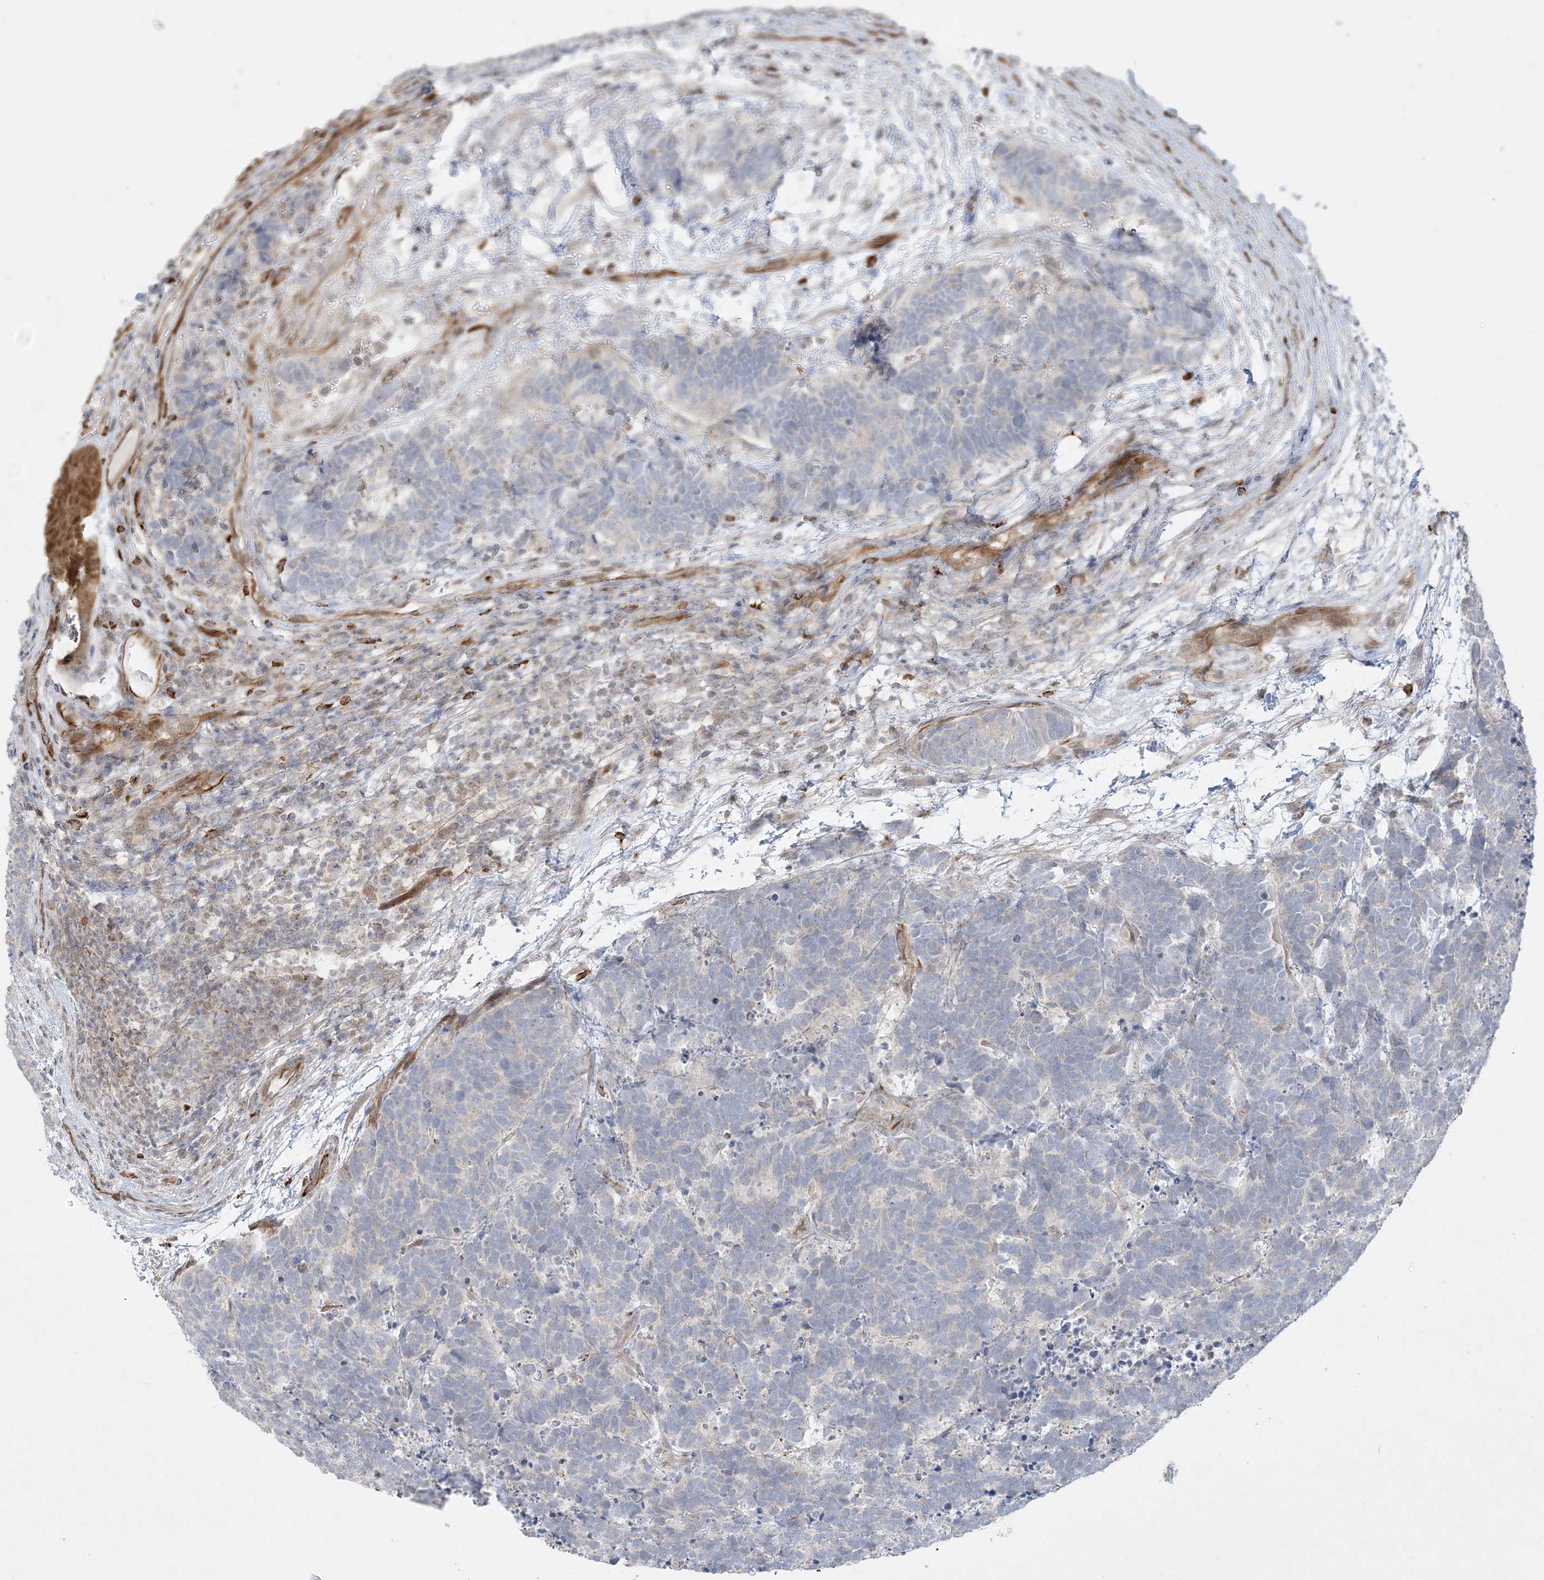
{"staining": {"intensity": "negative", "quantity": "none", "location": "none"}, "tissue": "carcinoid", "cell_type": "Tumor cells", "image_type": "cancer", "snomed": [{"axis": "morphology", "description": "Carcinoma, NOS"}, {"axis": "morphology", "description": "Carcinoid, malignant, NOS"}, {"axis": "topography", "description": "Urinary bladder"}], "caption": "Tumor cells show no significant protein expression in malignant carcinoid.", "gene": "INPP1", "patient": {"sex": "male", "age": 57}}